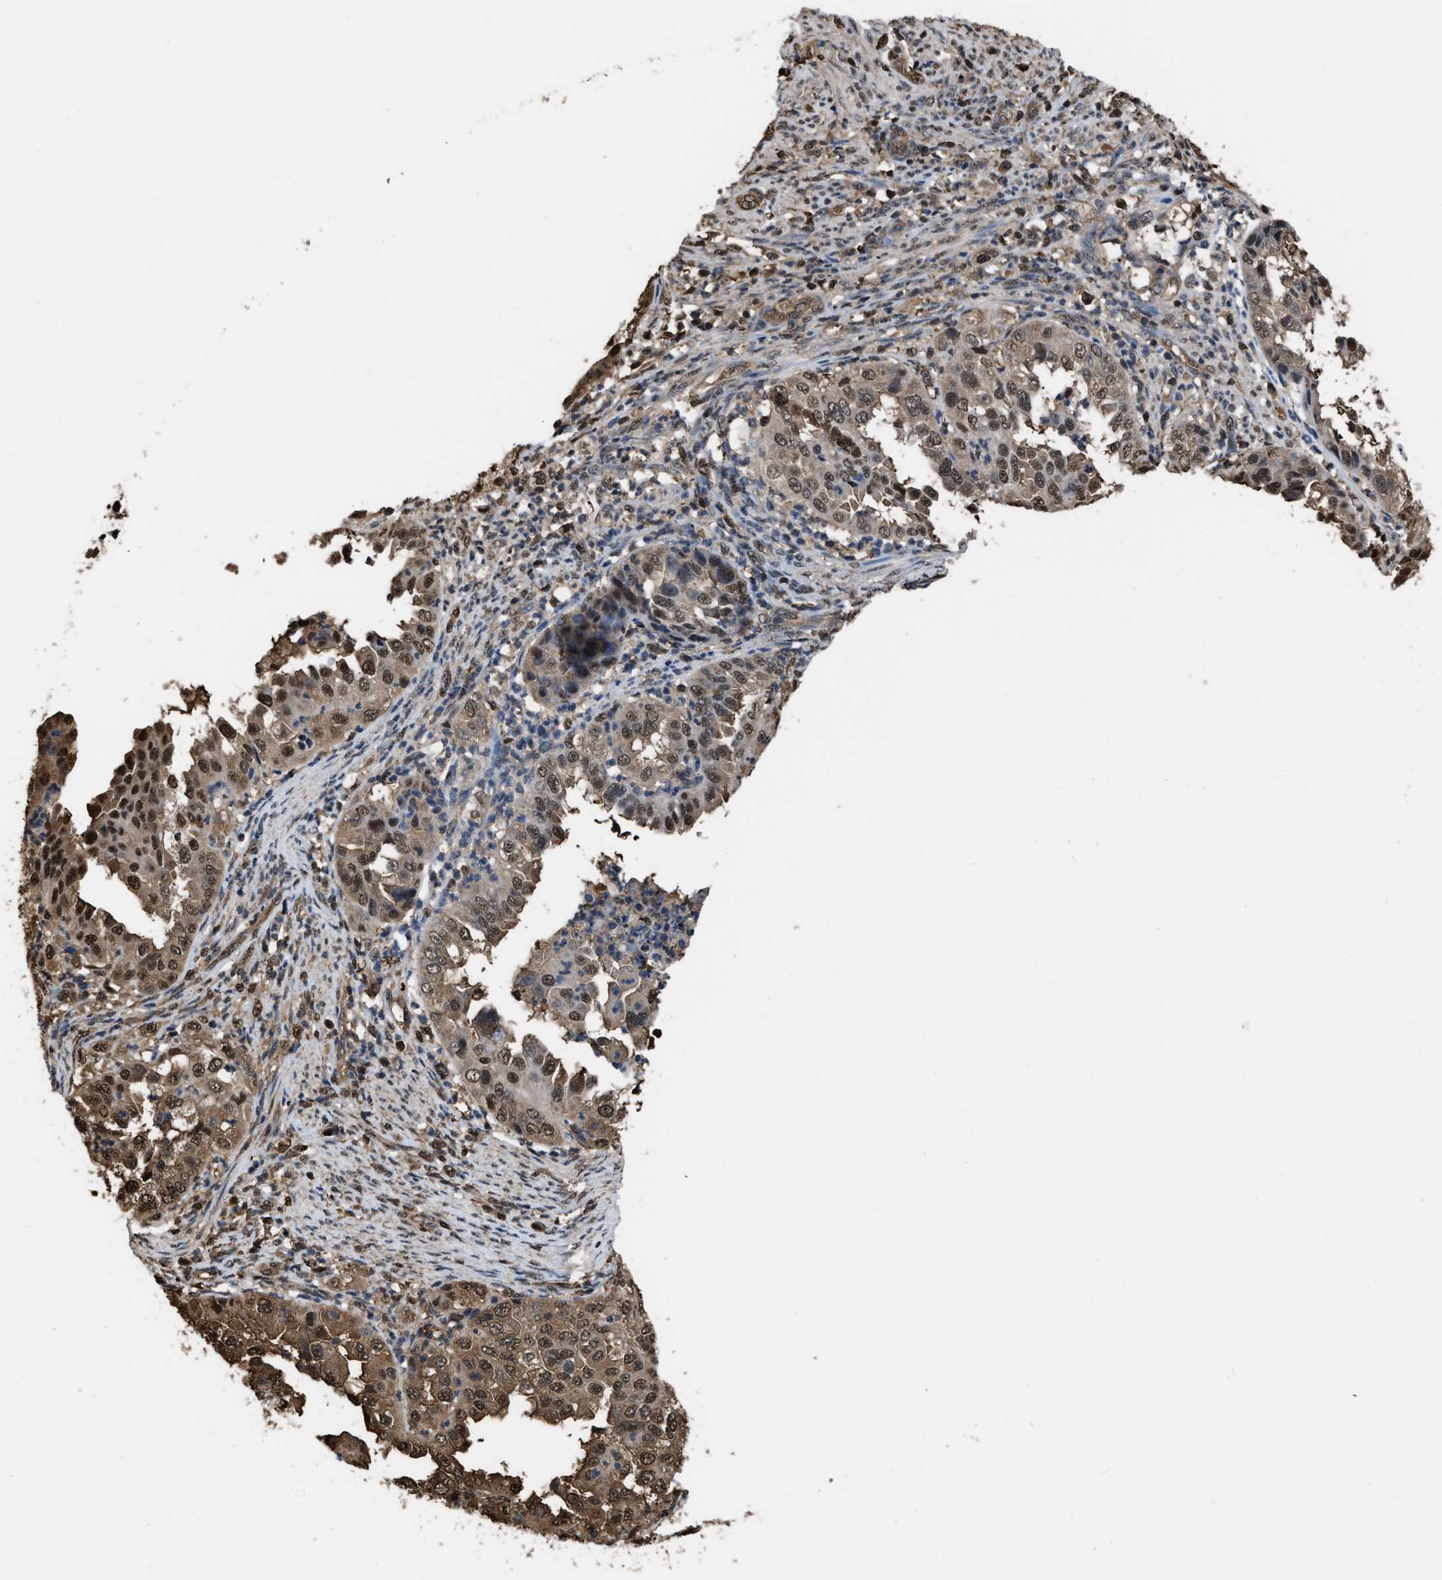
{"staining": {"intensity": "moderate", "quantity": ">75%", "location": "cytoplasmic/membranous,nuclear"}, "tissue": "endometrial cancer", "cell_type": "Tumor cells", "image_type": "cancer", "snomed": [{"axis": "morphology", "description": "Adenocarcinoma, NOS"}, {"axis": "topography", "description": "Endometrium"}], "caption": "Endometrial cancer (adenocarcinoma) was stained to show a protein in brown. There is medium levels of moderate cytoplasmic/membranous and nuclear positivity in approximately >75% of tumor cells.", "gene": "FNTA", "patient": {"sex": "female", "age": 85}}